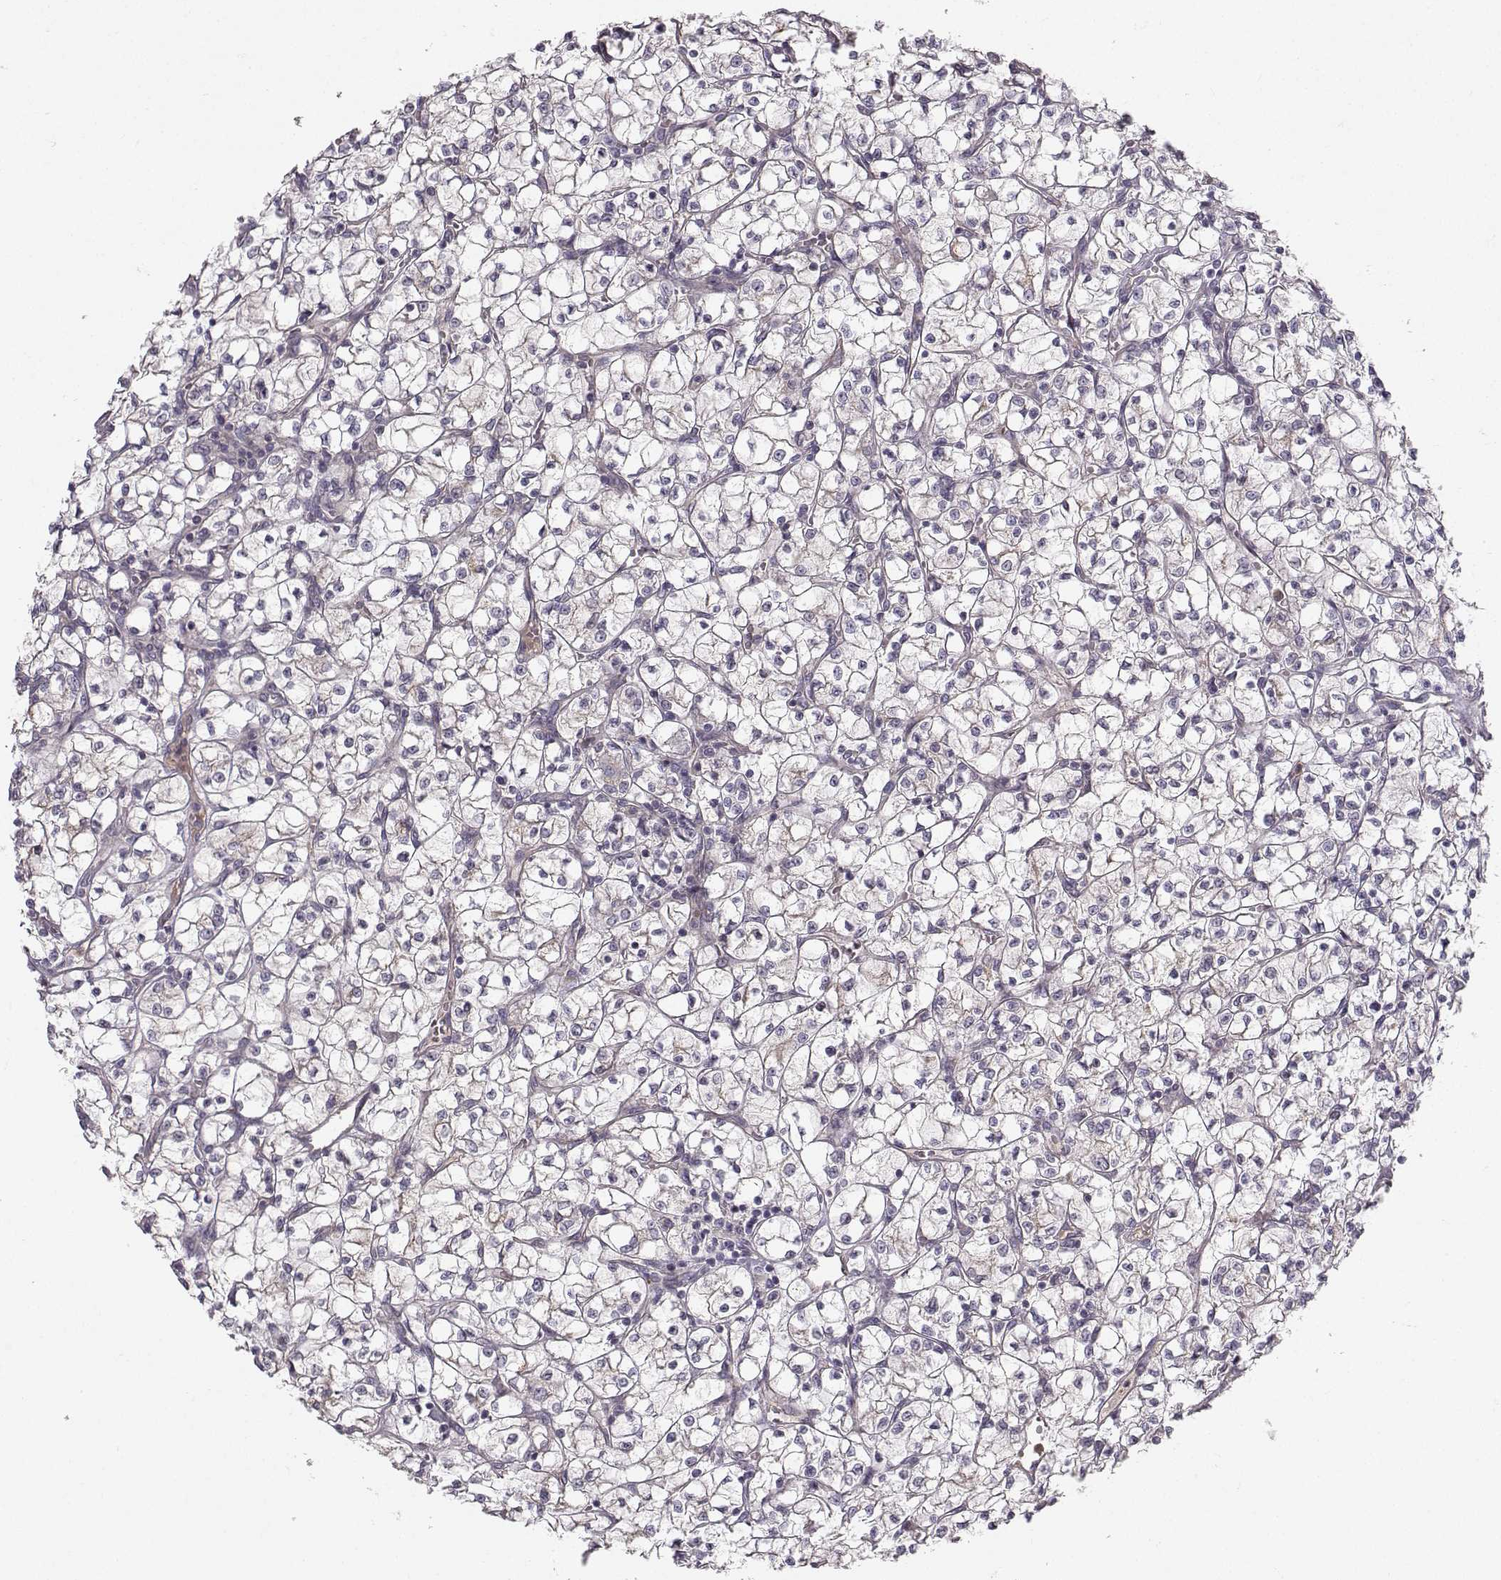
{"staining": {"intensity": "negative", "quantity": "none", "location": "none"}, "tissue": "renal cancer", "cell_type": "Tumor cells", "image_type": "cancer", "snomed": [{"axis": "morphology", "description": "Adenocarcinoma, NOS"}, {"axis": "topography", "description": "Kidney"}], "caption": "Renal cancer (adenocarcinoma) was stained to show a protein in brown. There is no significant expression in tumor cells. (DAB (3,3'-diaminobenzidine) IHC visualized using brightfield microscopy, high magnification).", "gene": "OPRD1", "patient": {"sex": "female", "age": 64}}